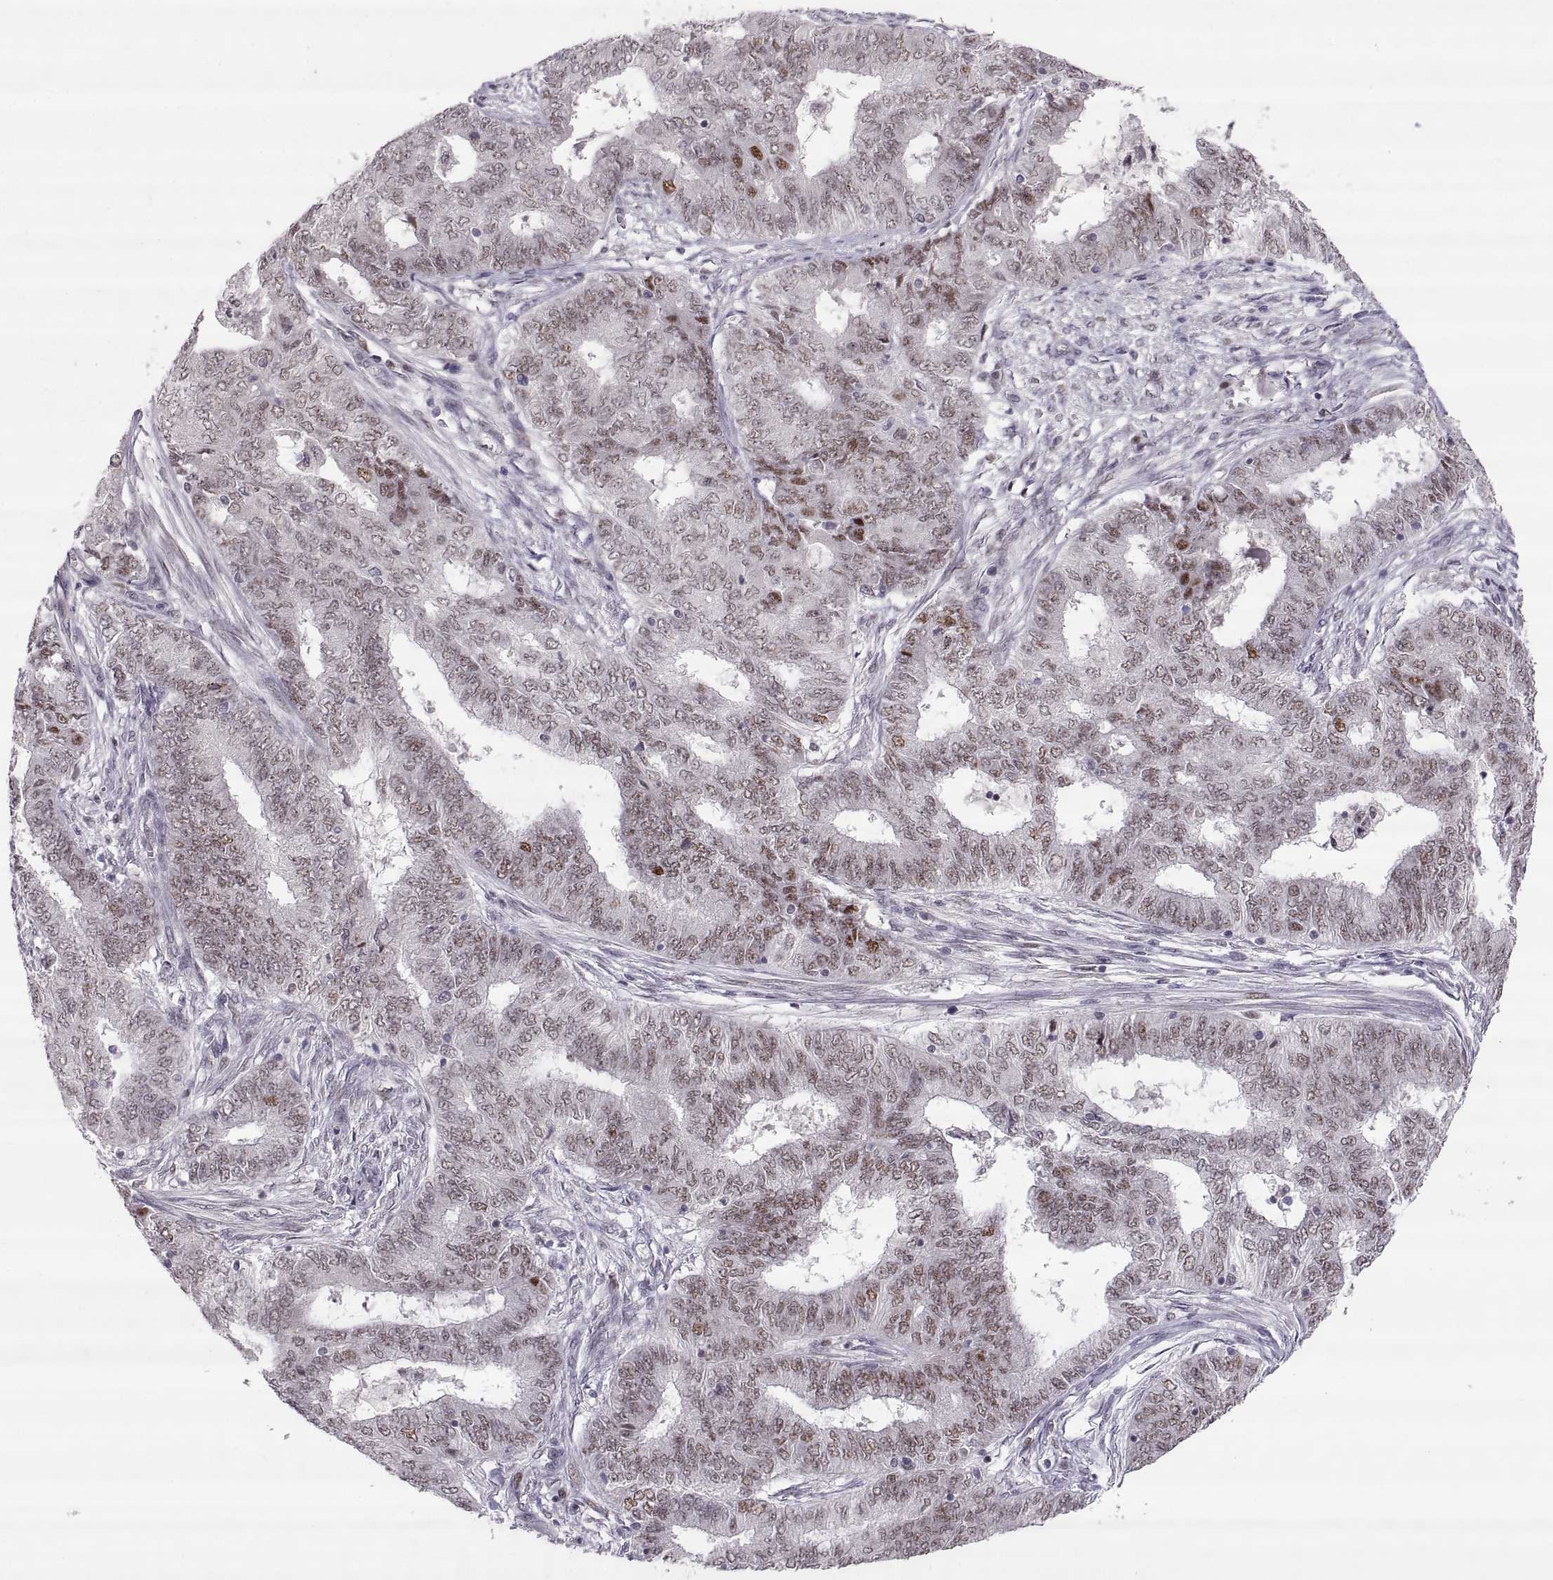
{"staining": {"intensity": "moderate", "quantity": ">75%", "location": "nuclear"}, "tissue": "endometrial cancer", "cell_type": "Tumor cells", "image_type": "cancer", "snomed": [{"axis": "morphology", "description": "Adenocarcinoma, NOS"}, {"axis": "topography", "description": "Endometrium"}], "caption": "Immunohistochemistry micrograph of neoplastic tissue: endometrial cancer (adenocarcinoma) stained using IHC demonstrates medium levels of moderate protein expression localized specifically in the nuclear of tumor cells, appearing as a nuclear brown color.", "gene": "SNAI1", "patient": {"sex": "female", "age": 62}}